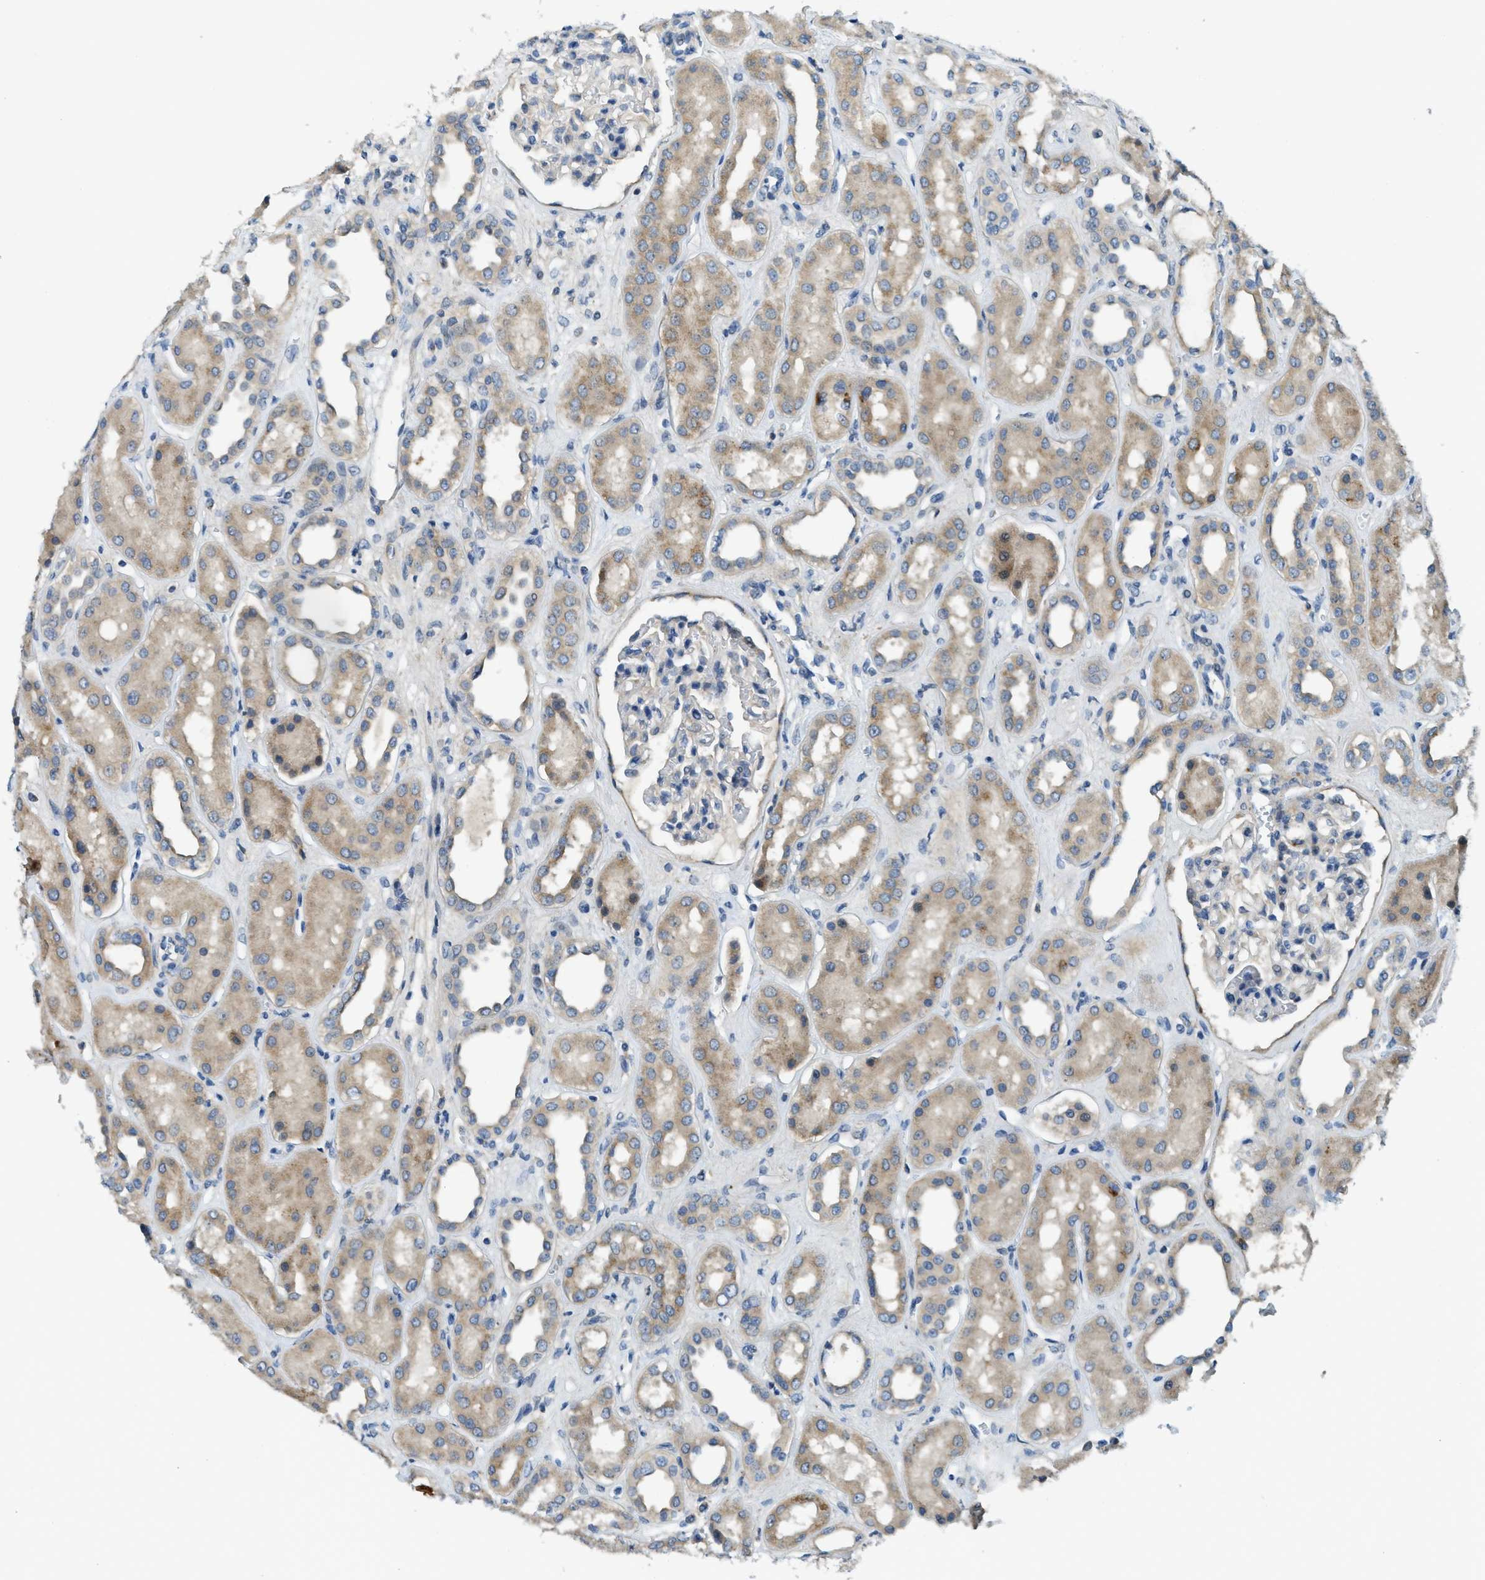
{"staining": {"intensity": "weak", "quantity": "<25%", "location": "cytoplasmic/membranous"}, "tissue": "kidney", "cell_type": "Cells in glomeruli", "image_type": "normal", "snomed": [{"axis": "morphology", "description": "Normal tissue, NOS"}, {"axis": "topography", "description": "Kidney"}], "caption": "Immunohistochemistry of normal human kidney shows no staining in cells in glomeruli.", "gene": "SNX14", "patient": {"sex": "male", "age": 59}}